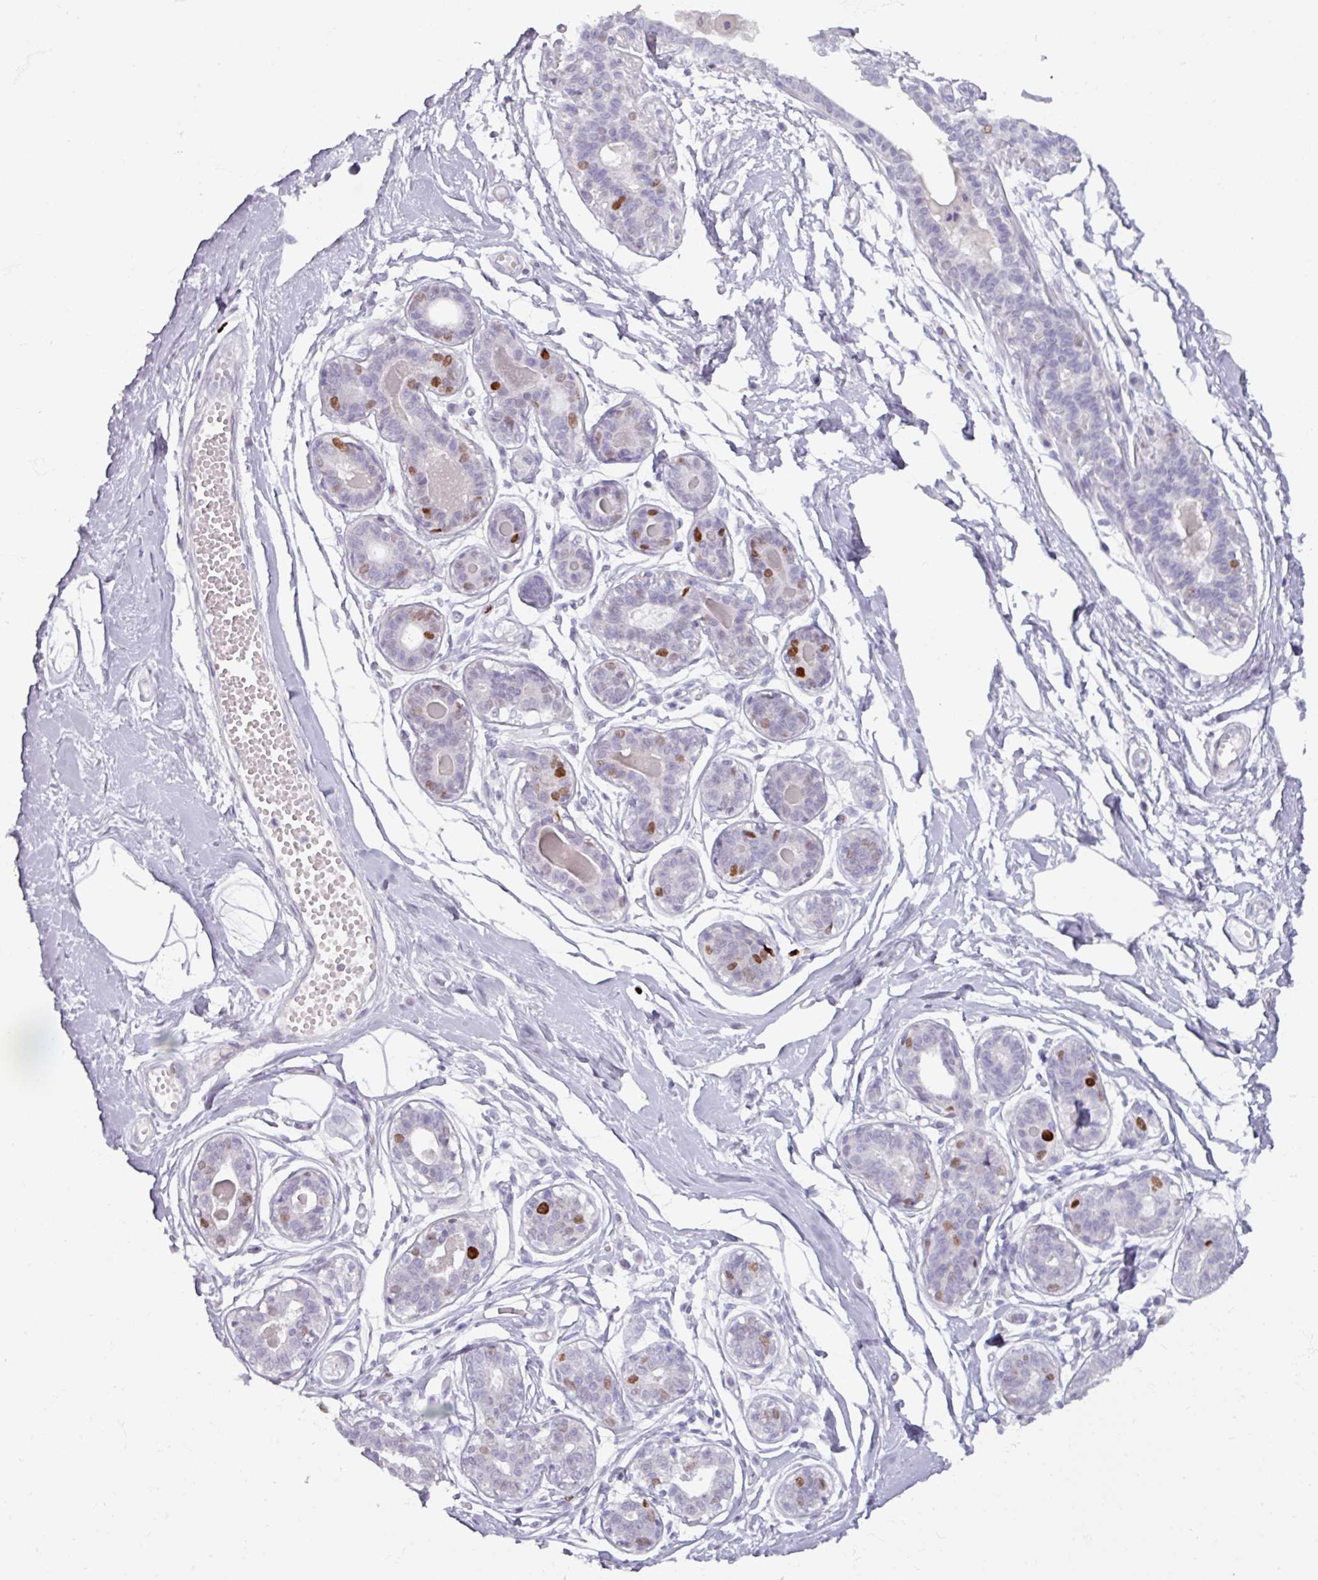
{"staining": {"intensity": "negative", "quantity": "none", "location": "none"}, "tissue": "breast", "cell_type": "Adipocytes", "image_type": "normal", "snomed": [{"axis": "morphology", "description": "Normal tissue, NOS"}, {"axis": "topography", "description": "Breast"}], "caption": "The micrograph displays no staining of adipocytes in unremarkable breast.", "gene": "ATAD2", "patient": {"sex": "female", "age": 45}}